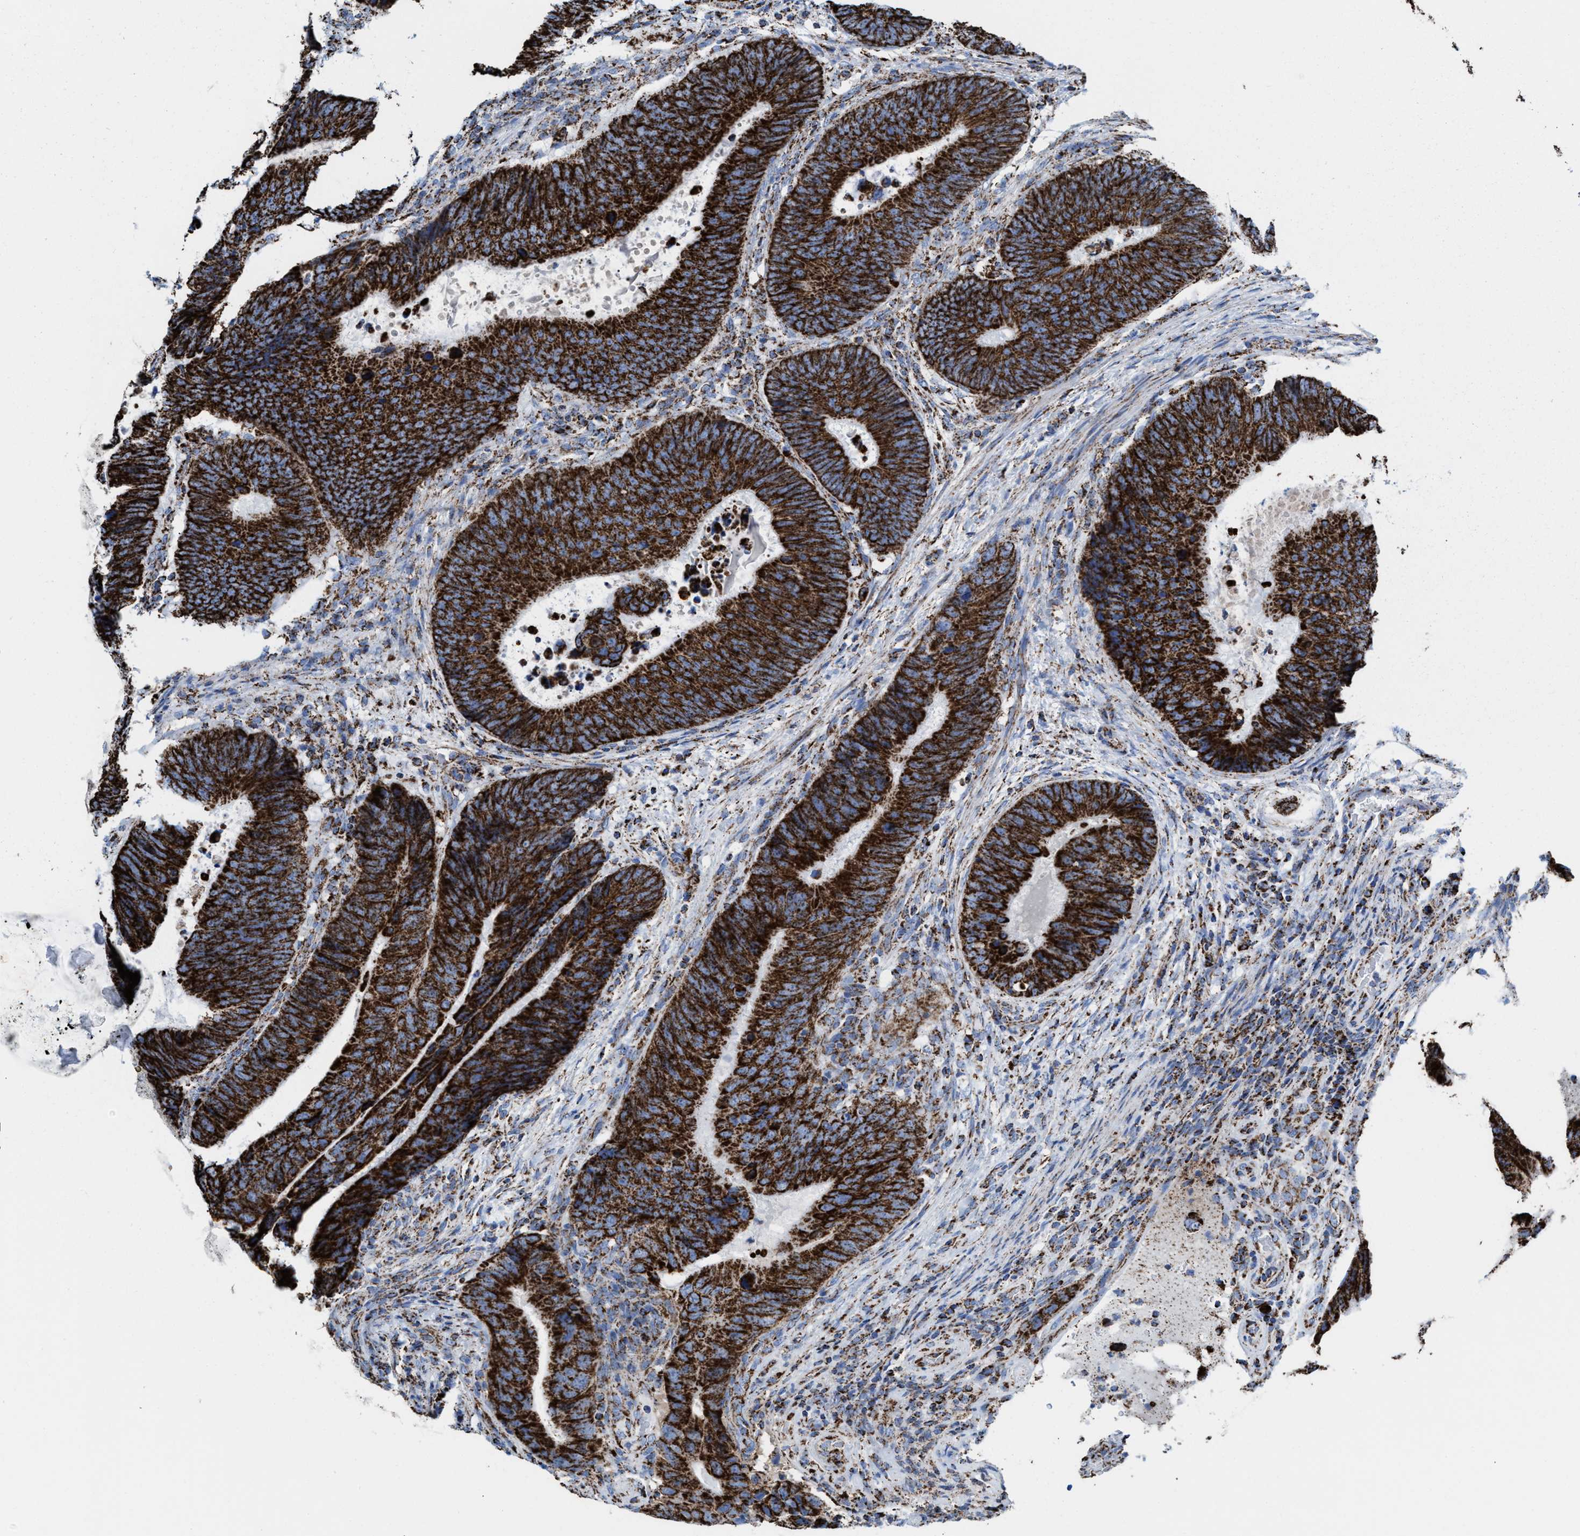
{"staining": {"intensity": "strong", "quantity": ">75%", "location": "cytoplasmic/membranous"}, "tissue": "colorectal cancer", "cell_type": "Tumor cells", "image_type": "cancer", "snomed": [{"axis": "morphology", "description": "Adenocarcinoma, NOS"}, {"axis": "topography", "description": "Colon"}], "caption": "Colorectal adenocarcinoma tissue exhibits strong cytoplasmic/membranous expression in about >75% of tumor cells, visualized by immunohistochemistry. The staining was performed using DAB, with brown indicating positive protein expression. Nuclei are stained blue with hematoxylin.", "gene": "ECHS1", "patient": {"sex": "male", "age": 56}}